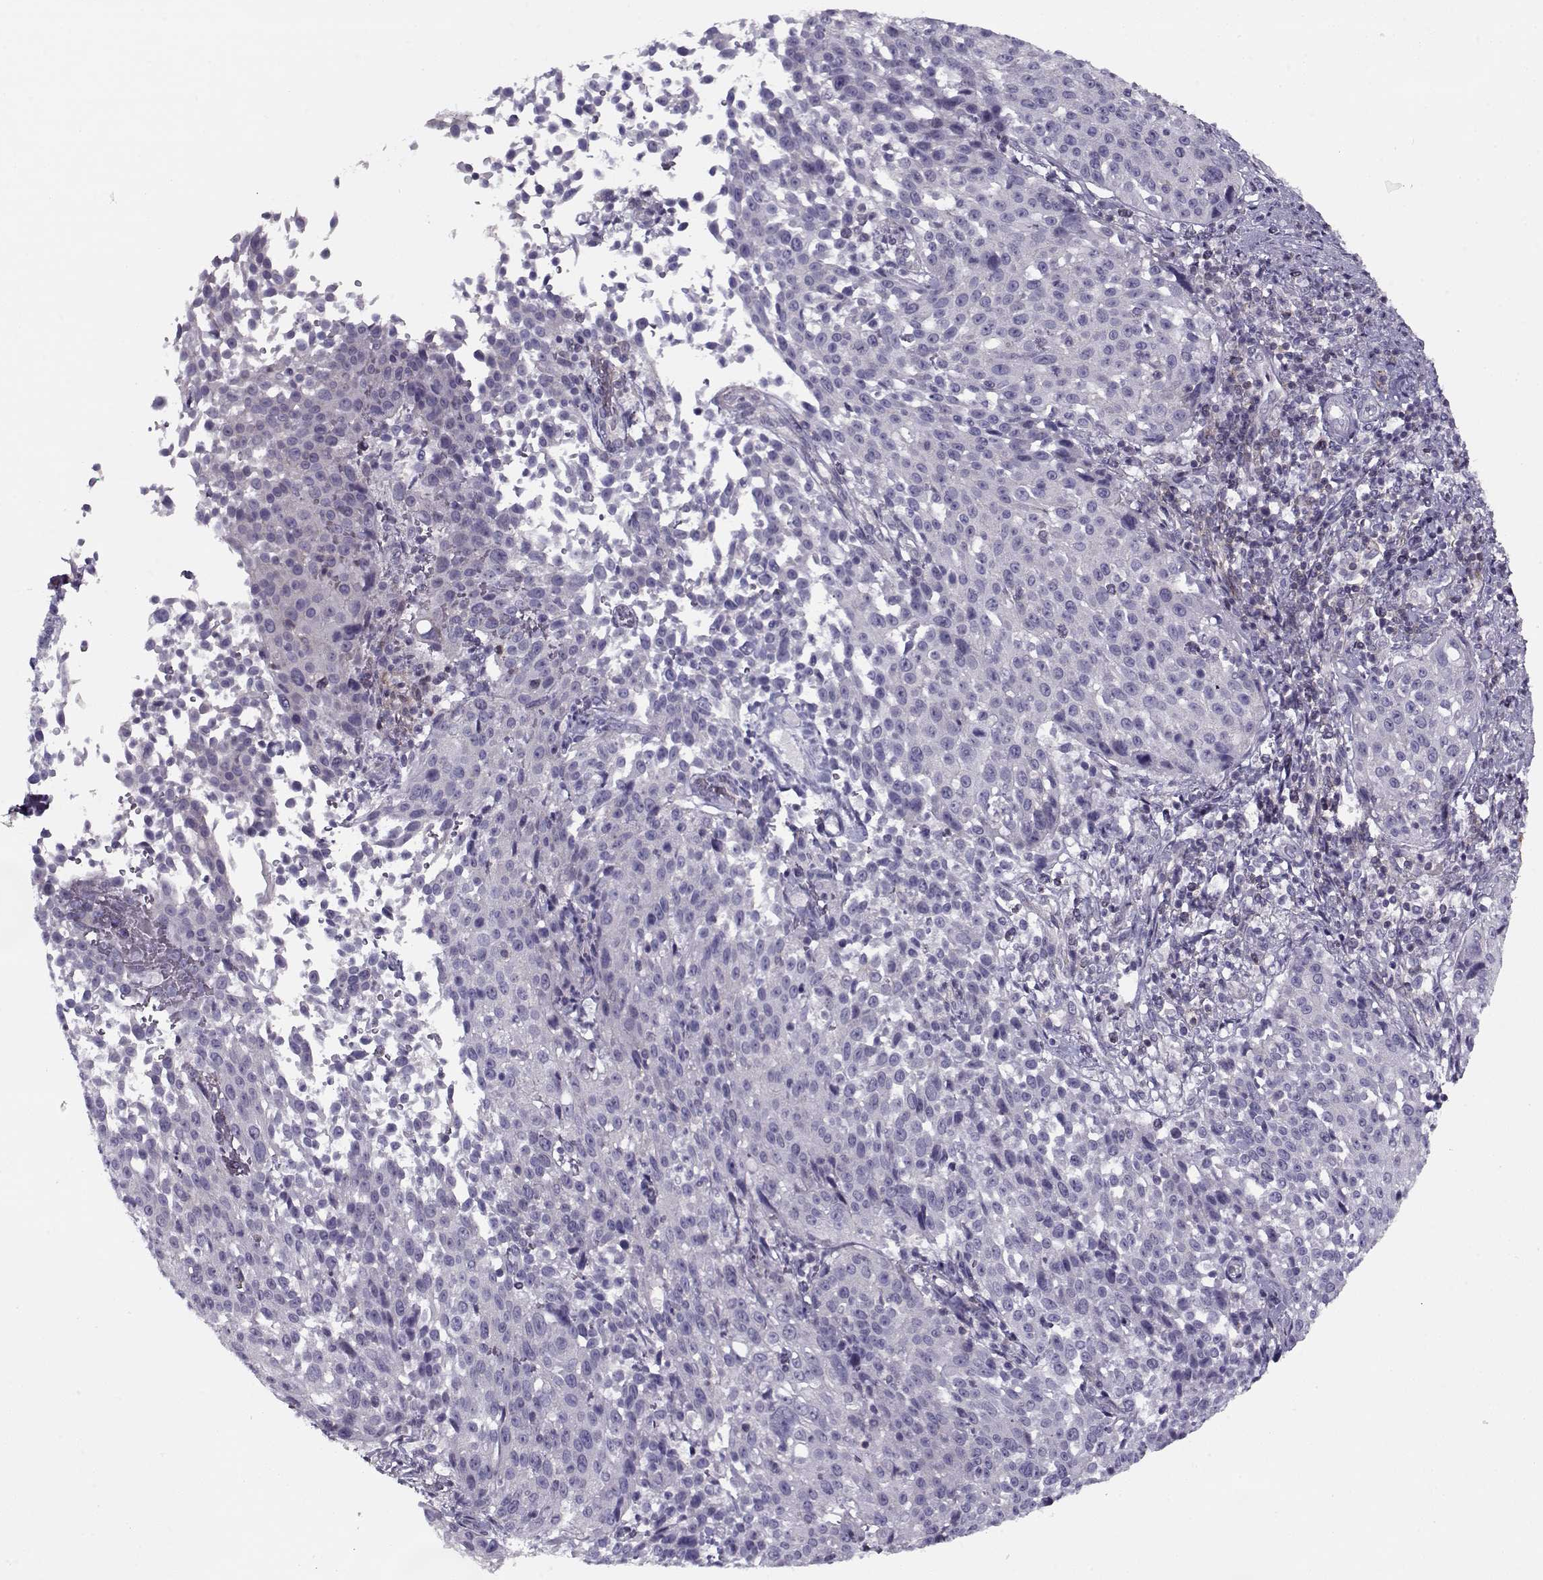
{"staining": {"intensity": "negative", "quantity": "none", "location": "none"}, "tissue": "cervical cancer", "cell_type": "Tumor cells", "image_type": "cancer", "snomed": [{"axis": "morphology", "description": "Squamous cell carcinoma, NOS"}, {"axis": "topography", "description": "Cervix"}], "caption": "High magnification brightfield microscopy of cervical cancer (squamous cell carcinoma) stained with DAB (brown) and counterstained with hematoxylin (blue): tumor cells show no significant expression.", "gene": "PP2D1", "patient": {"sex": "female", "age": 26}}